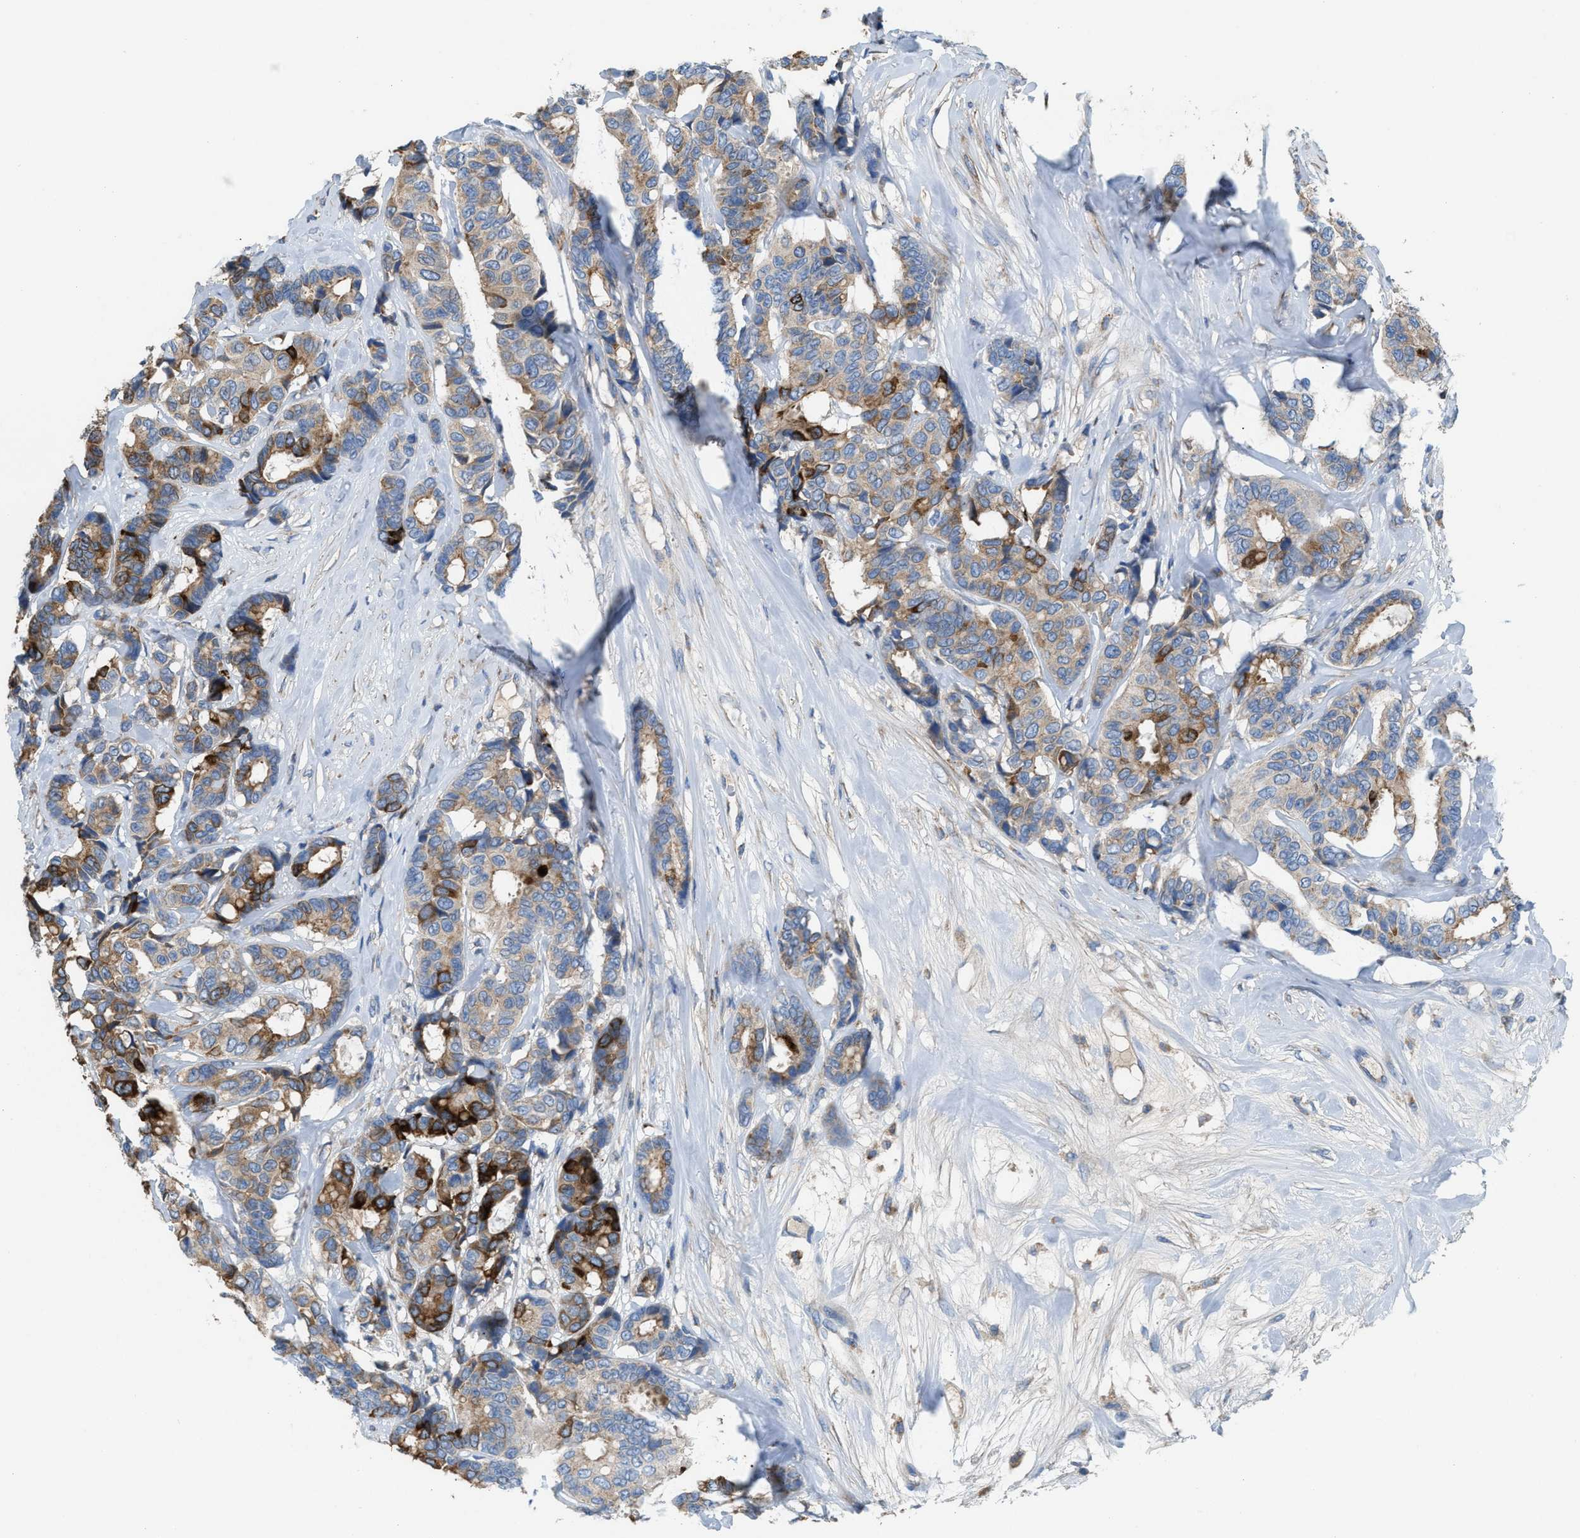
{"staining": {"intensity": "moderate", "quantity": "<25%", "location": "cytoplasmic/membranous"}, "tissue": "breast cancer", "cell_type": "Tumor cells", "image_type": "cancer", "snomed": [{"axis": "morphology", "description": "Duct carcinoma"}, {"axis": "topography", "description": "Breast"}], "caption": "Breast cancer stained with a brown dye shows moderate cytoplasmic/membranous positive positivity in about <25% of tumor cells.", "gene": "AOAH", "patient": {"sex": "female", "age": 87}}